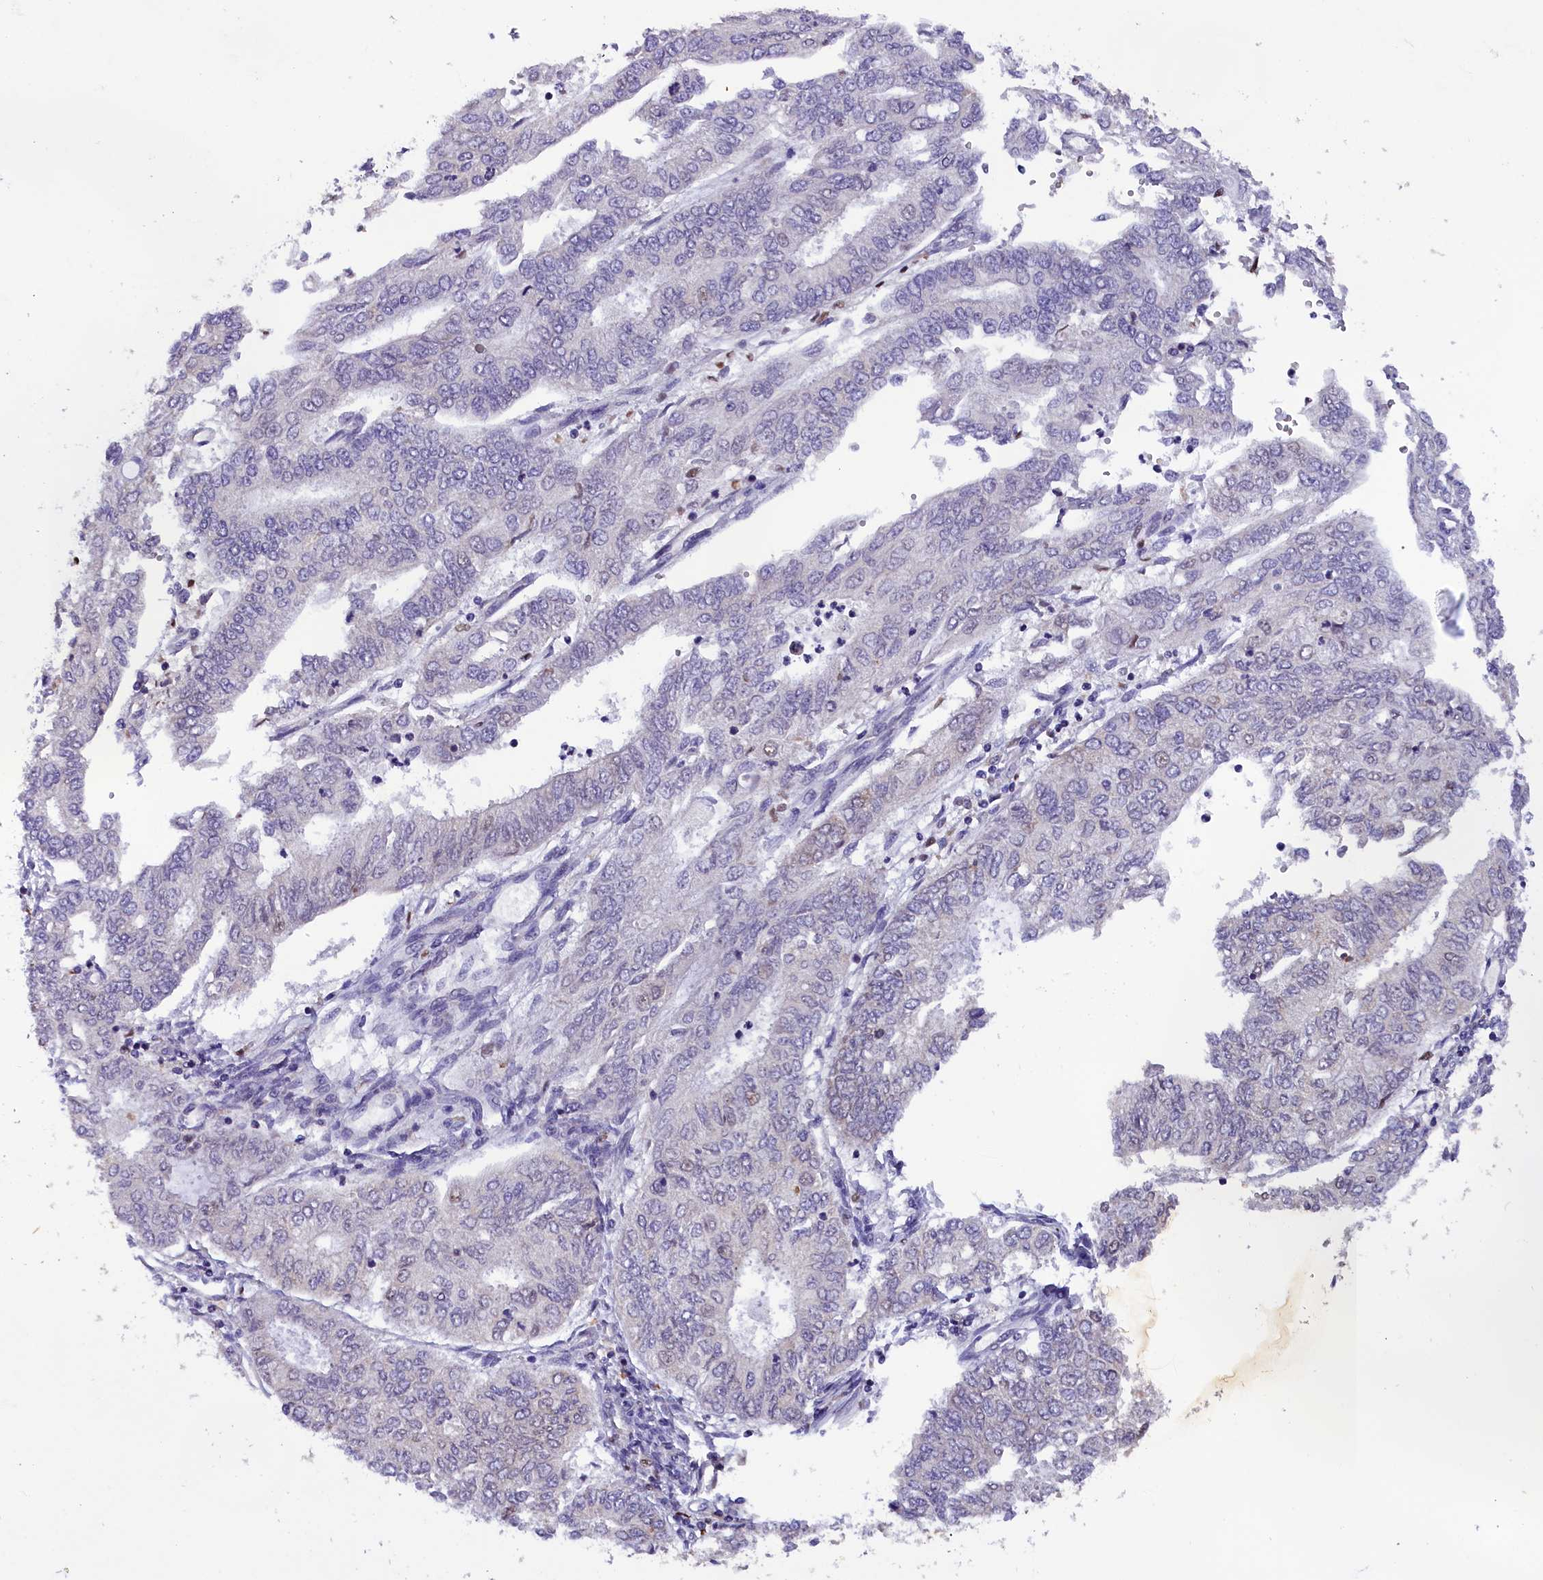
{"staining": {"intensity": "moderate", "quantity": "<25%", "location": "nuclear"}, "tissue": "endometrial cancer", "cell_type": "Tumor cells", "image_type": "cancer", "snomed": [{"axis": "morphology", "description": "Adenocarcinoma, NOS"}, {"axis": "topography", "description": "Endometrium"}], "caption": "IHC of adenocarcinoma (endometrial) displays low levels of moderate nuclear expression in about <25% of tumor cells.", "gene": "BTBD9", "patient": {"sex": "female", "age": 68}}